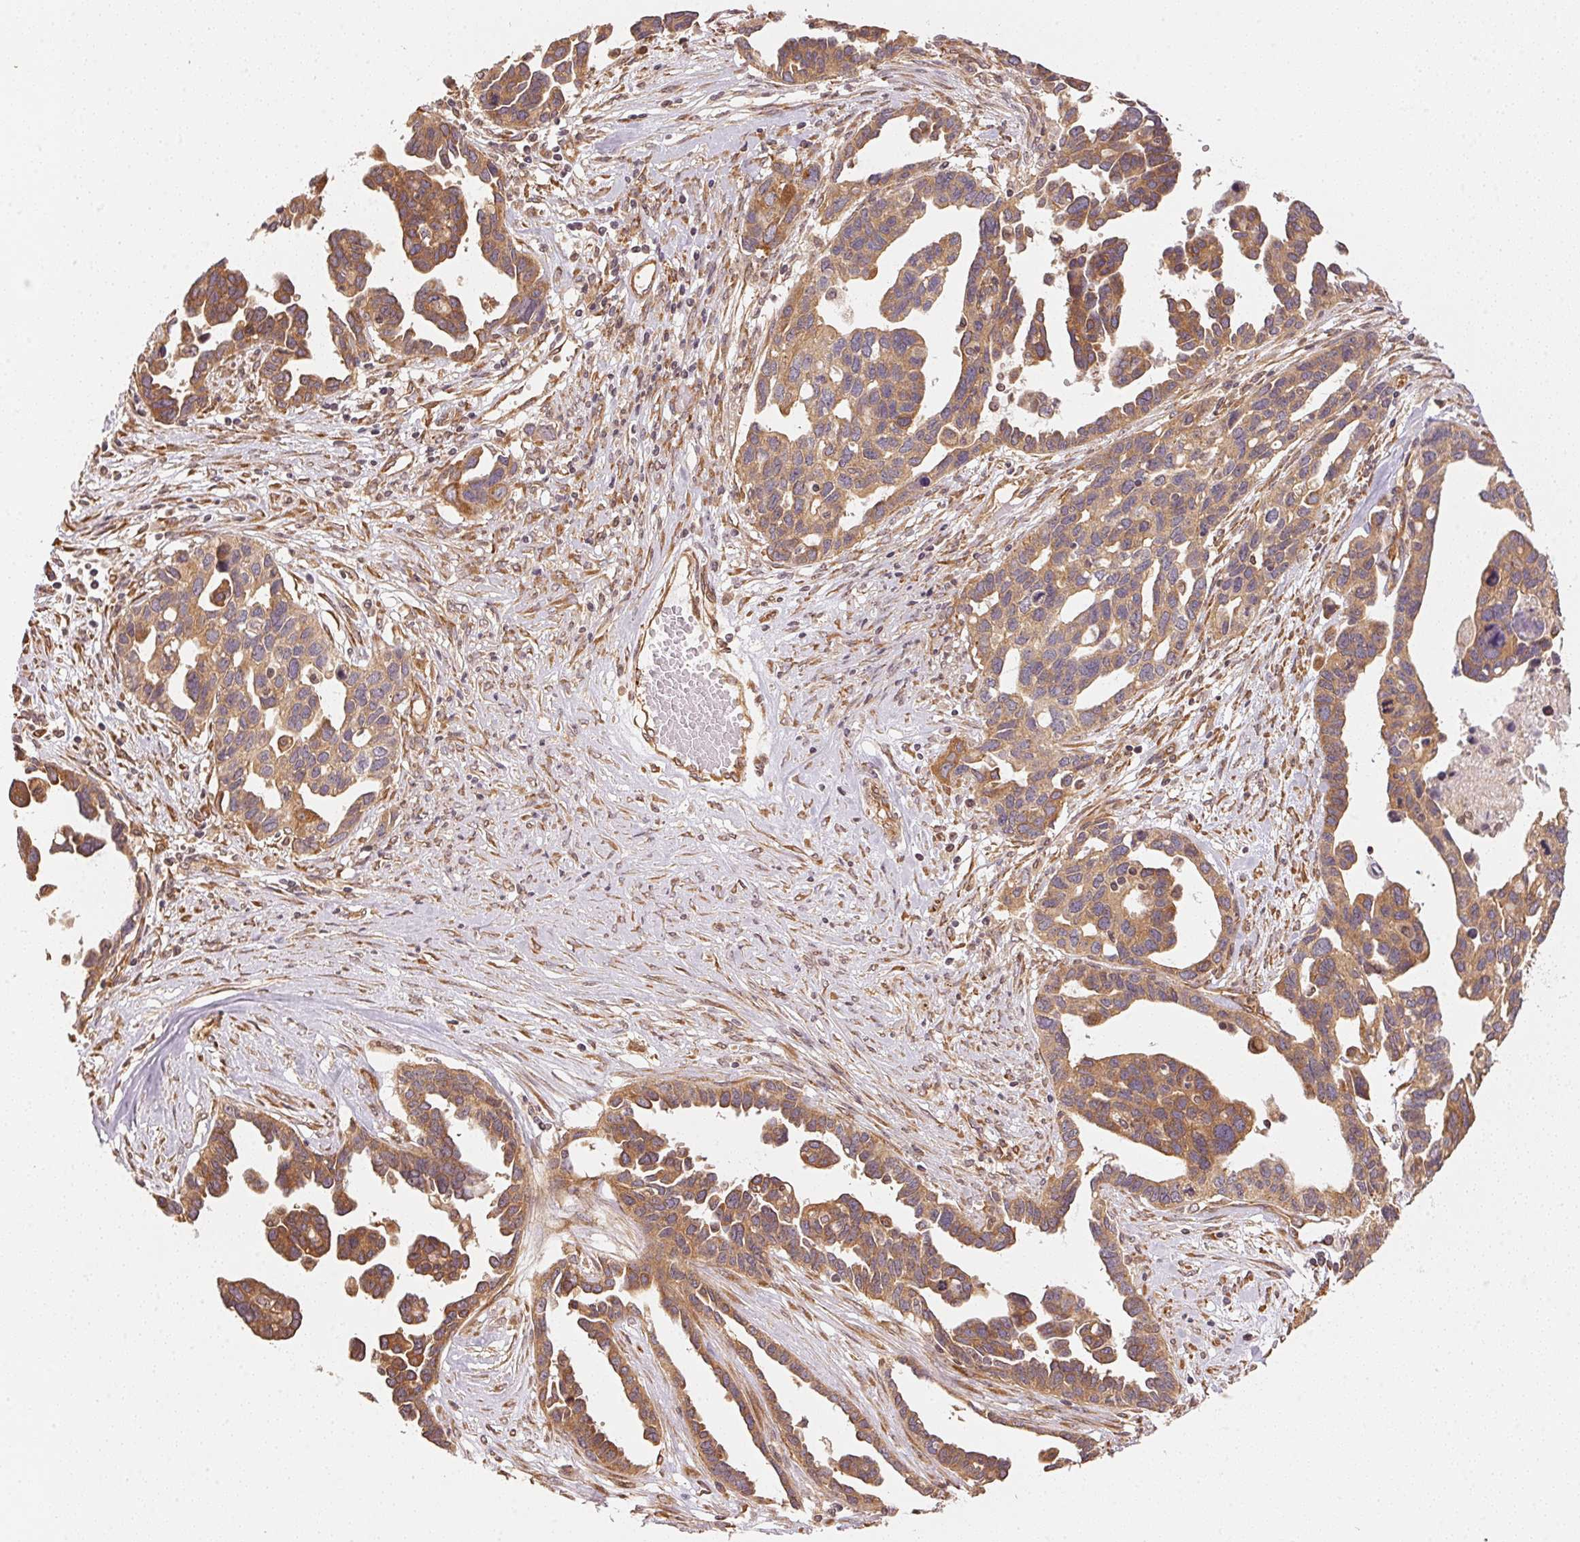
{"staining": {"intensity": "moderate", "quantity": ">75%", "location": "cytoplasmic/membranous"}, "tissue": "ovarian cancer", "cell_type": "Tumor cells", "image_type": "cancer", "snomed": [{"axis": "morphology", "description": "Cystadenocarcinoma, serous, NOS"}, {"axis": "topography", "description": "Ovary"}], "caption": "A brown stain labels moderate cytoplasmic/membranous staining of a protein in human ovarian cancer tumor cells.", "gene": "STRN4", "patient": {"sex": "female", "age": 54}}